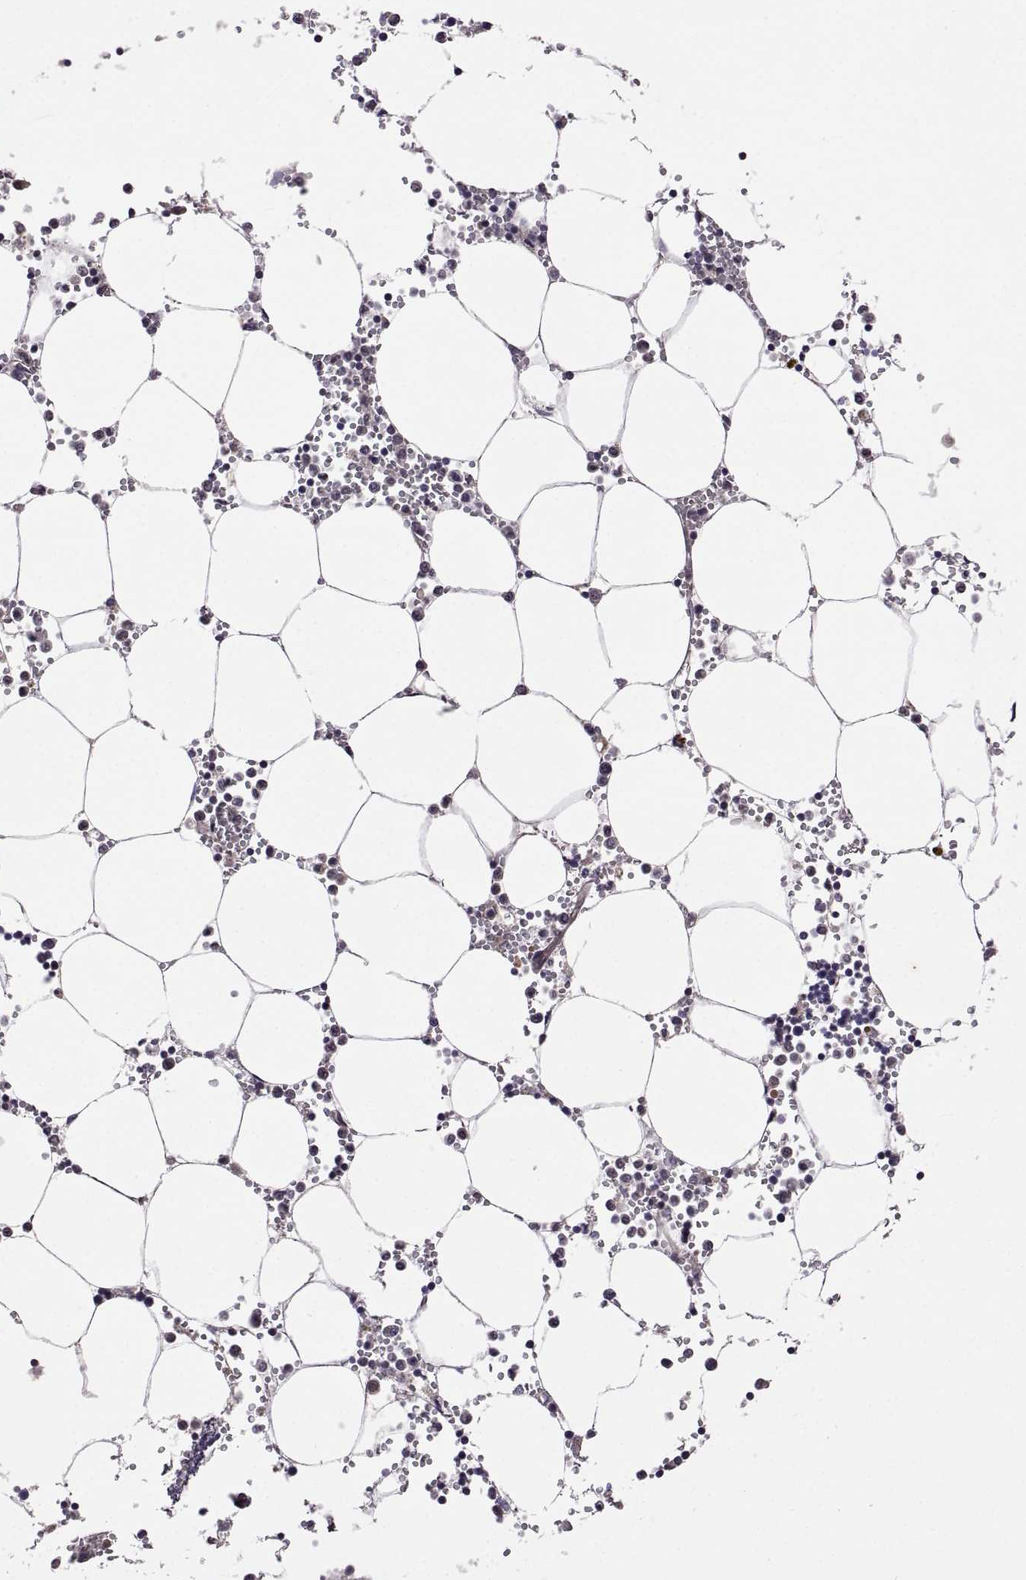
{"staining": {"intensity": "negative", "quantity": "none", "location": "none"}, "tissue": "bone marrow", "cell_type": "Hematopoietic cells", "image_type": "normal", "snomed": [{"axis": "morphology", "description": "Normal tissue, NOS"}, {"axis": "topography", "description": "Bone marrow"}], "caption": "Protein analysis of benign bone marrow shows no significant staining in hematopoietic cells.", "gene": "LAMA1", "patient": {"sex": "male", "age": 54}}